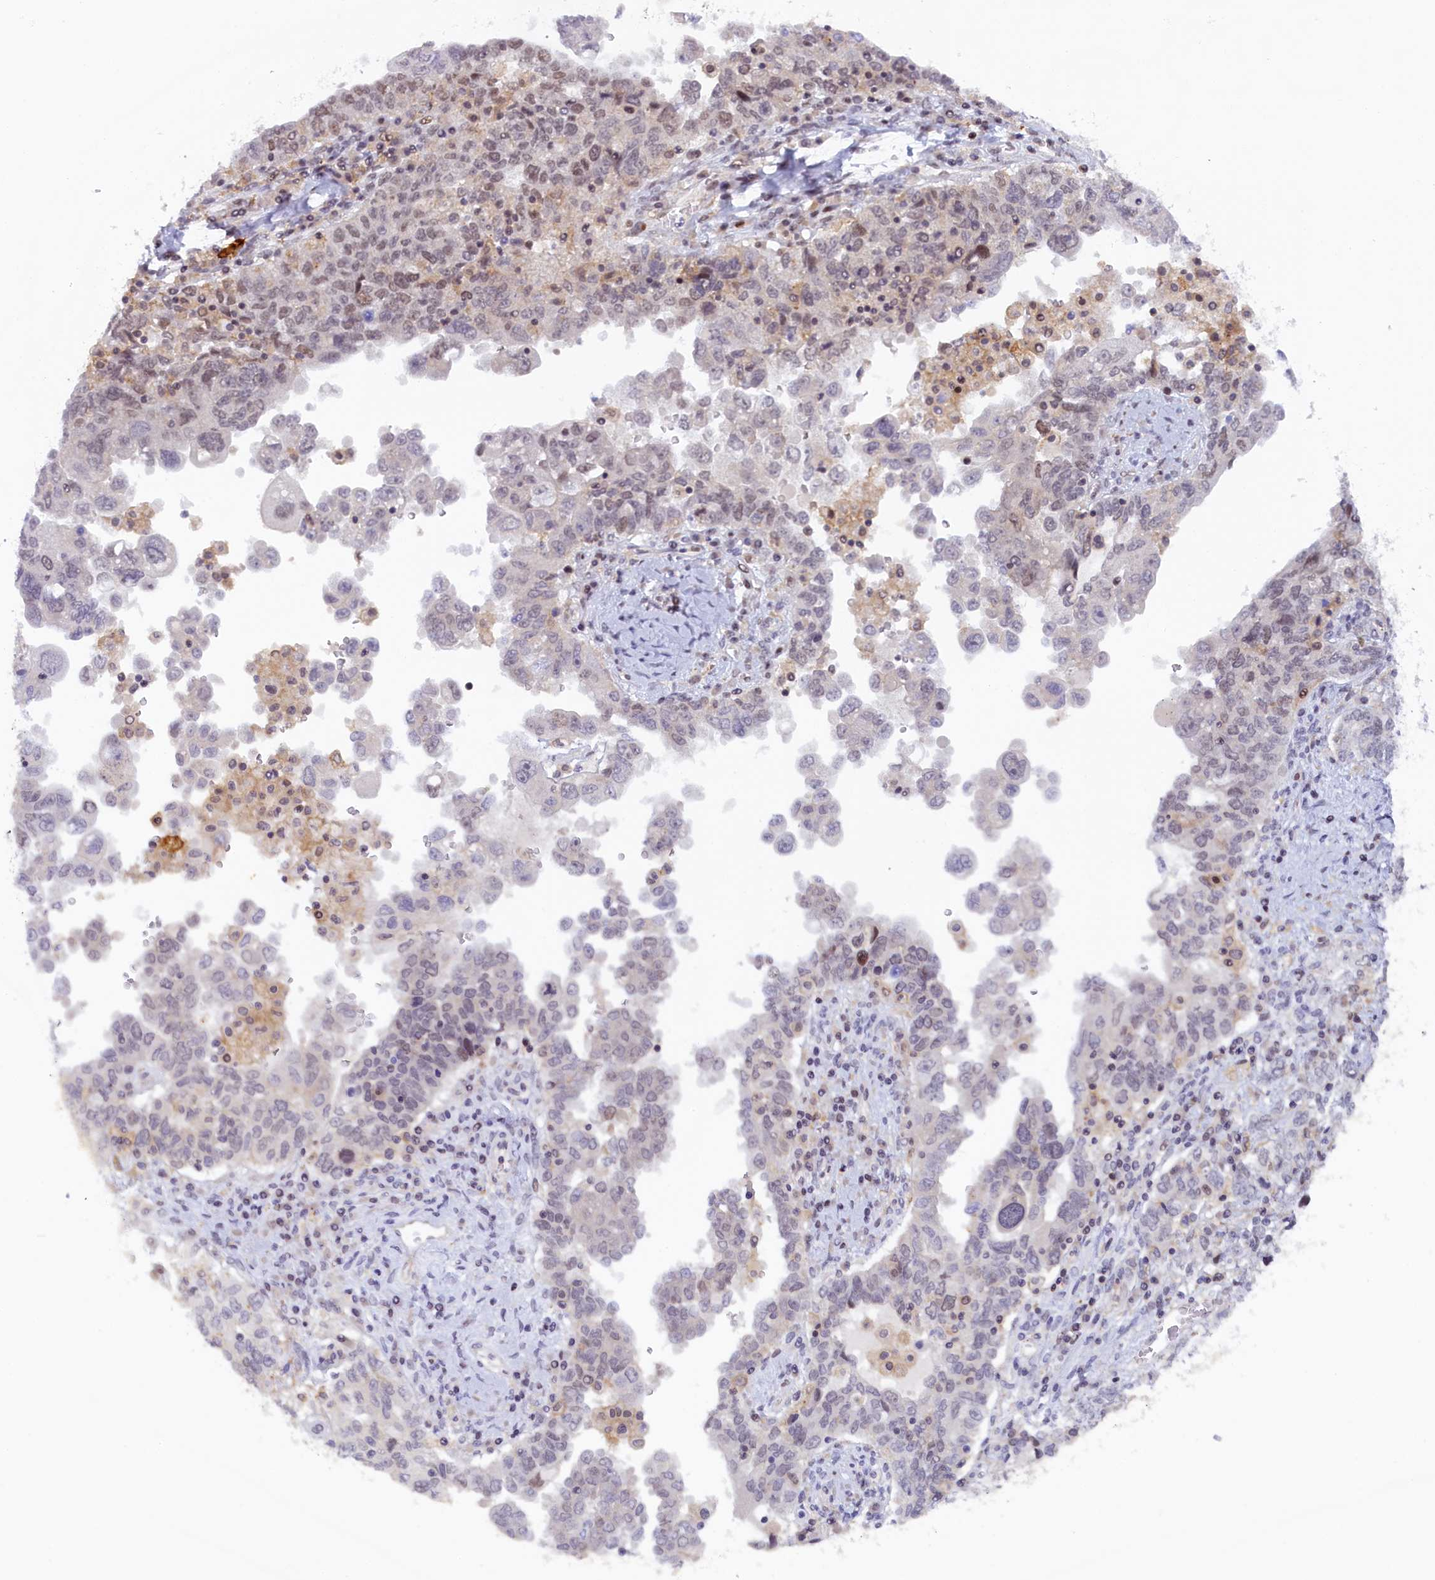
{"staining": {"intensity": "weak", "quantity": "25%-75%", "location": "nuclear"}, "tissue": "ovarian cancer", "cell_type": "Tumor cells", "image_type": "cancer", "snomed": [{"axis": "morphology", "description": "Carcinoma, endometroid"}, {"axis": "topography", "description": "Ovary"}], "caption": "Immunohistochemistry photomicrograph of human ovarian cancer (endometroid carcinoma) stained for a protein (brown), which displays low levels of weak nuclear expression in about 25%-75% of tumor cells.", "gene": "FCHO1", "patient": {"sex": "female", "age": 62}}